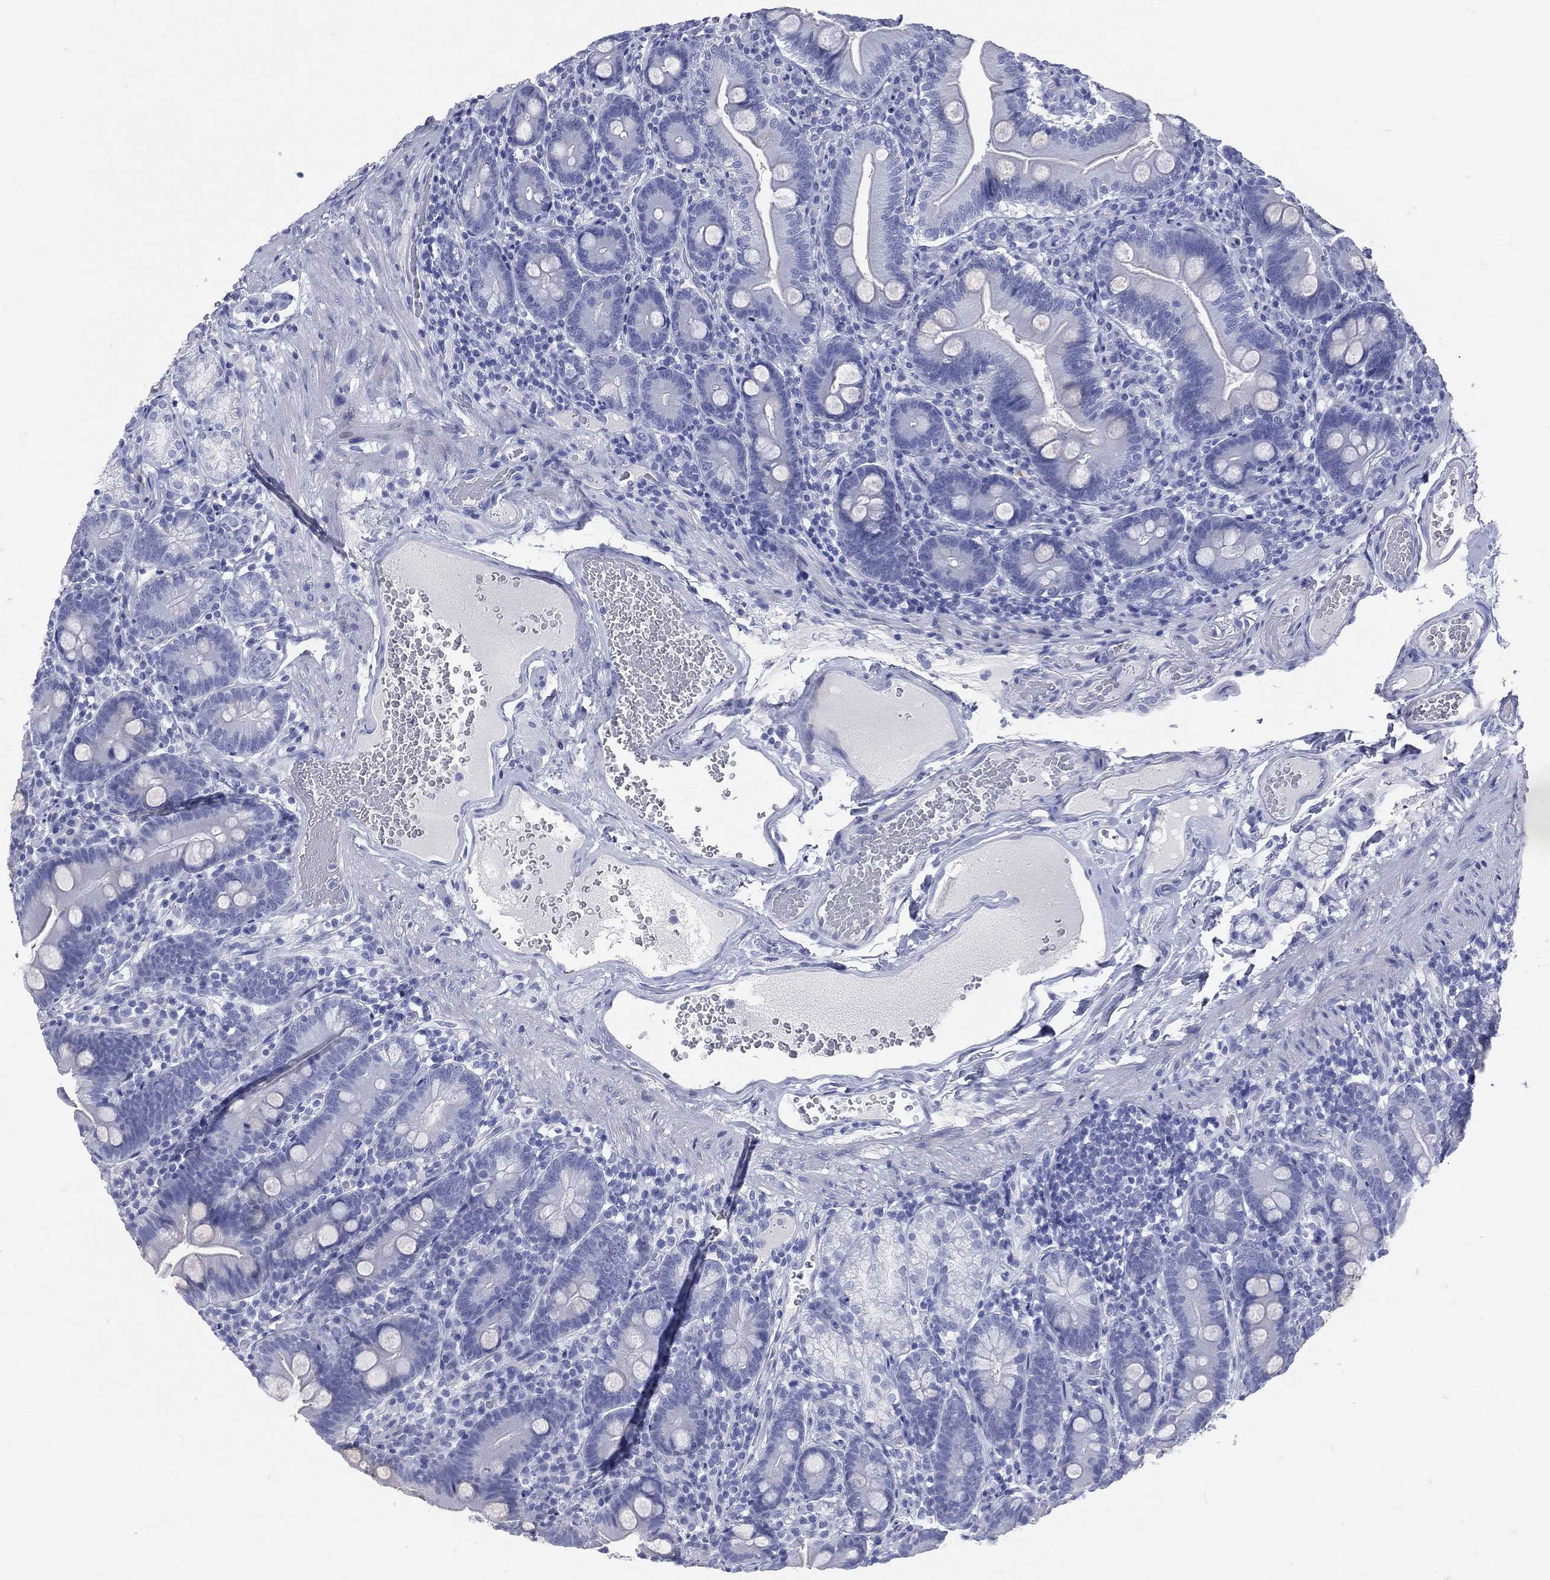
{"staining": {"intensity": "negative", "quantity": "none", "location": "none"}, "tissue": "duodenum", "cell_type": "Glandular cells", "image_type": "normal", "snomed": [{"axis": "morphology", "description": "Normal tissue, NOS"}, {"axis": "topography", "description": "Duodenum"}], "caption": "Glandular cells show no significant protein positivity in unremarkable duodenum. (DAB (3,3'-diaminobenzidine) IHC visualized using brightfield microscopy, high magnification).", "gene": "CYLC1", "patient": {"sex": "female", "age": 67}}